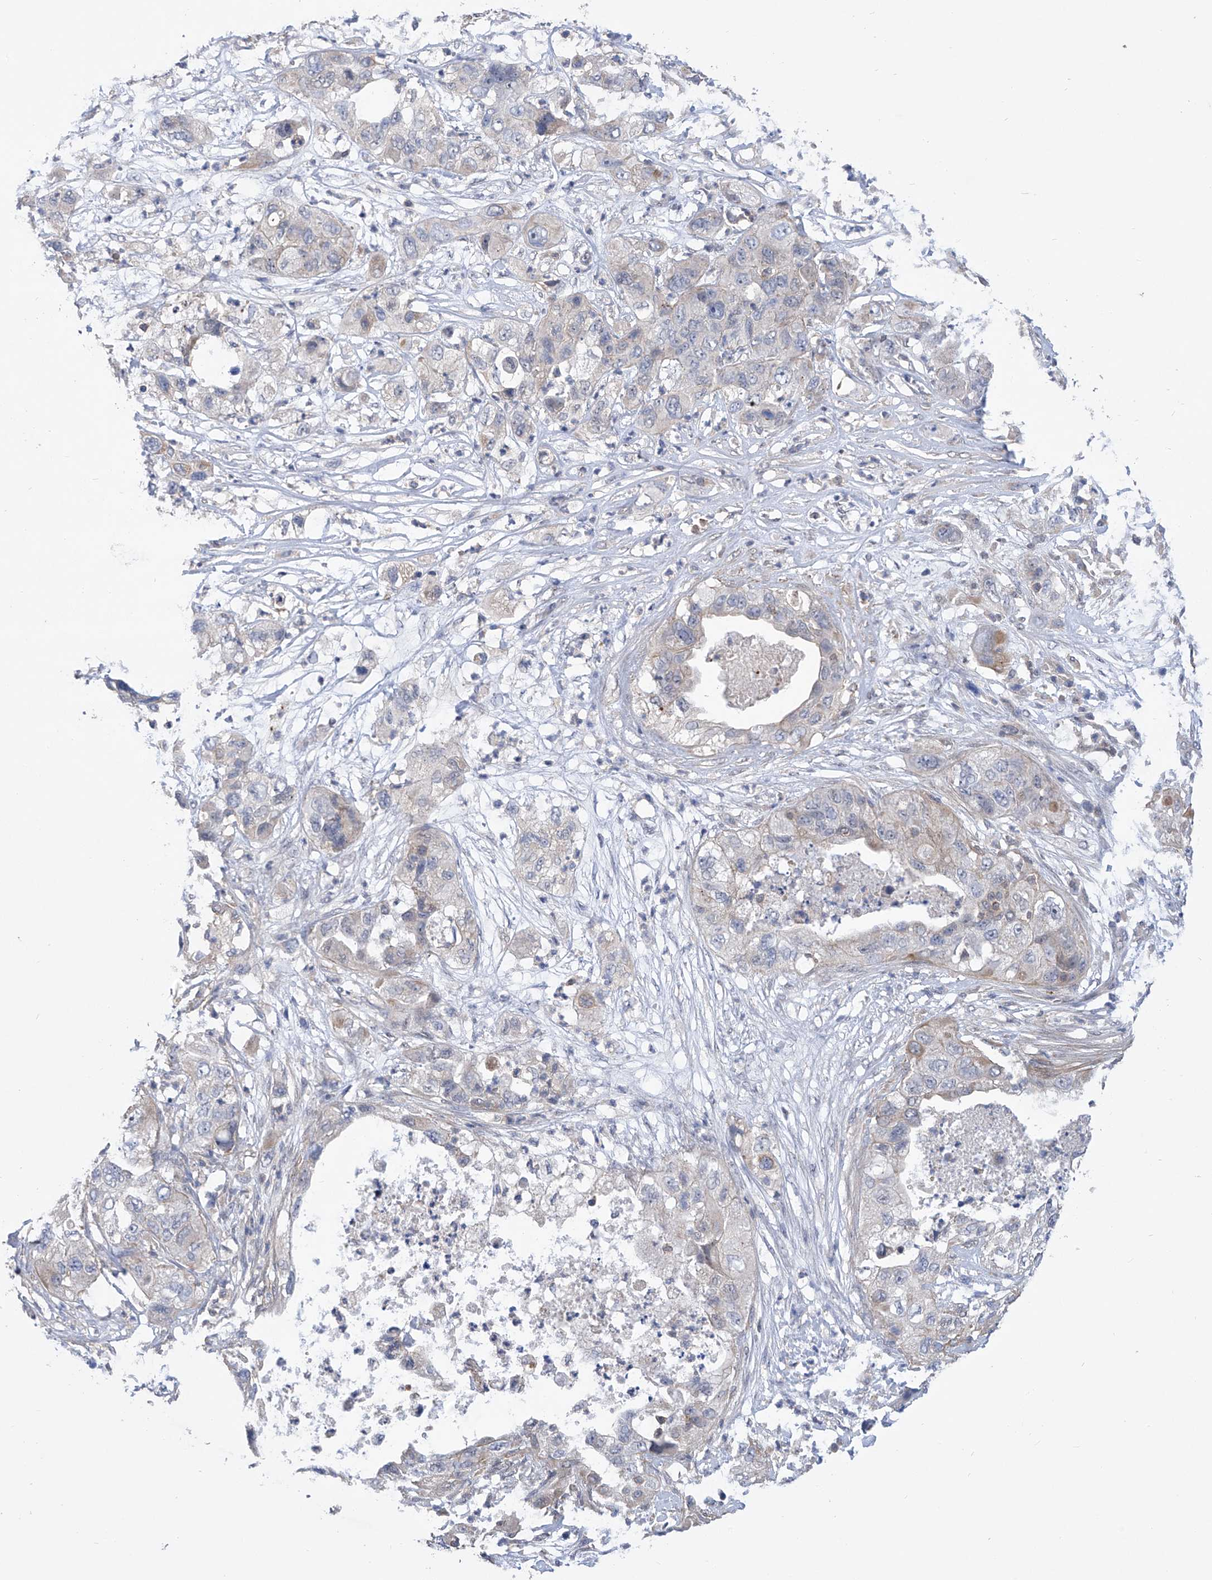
{"staining": {"intensity": "weak", "quantity": "<25%", "location": "cytoplasmic/membranous"}, "tissue": "pancreatic cancer", "cell_type": "Tumor cells", "image_type": "cancer", "snomed": [{"axis": "morphology", "description": "Adenocarcinoma, NOS"}, {"axis": "topography", "description": "Pancreas"}], "caption": "The micrograph reveals no significant staining in tumor cells of pancreatic adenocarcinoma. The staining was performed using DAB to visualize the protein expression in brown, while the nuclei were stained in blue with hematoxylin (Magnification: 20x).", "gene": "KIFC2", "patient": {"sex": "female", "age": 78}}